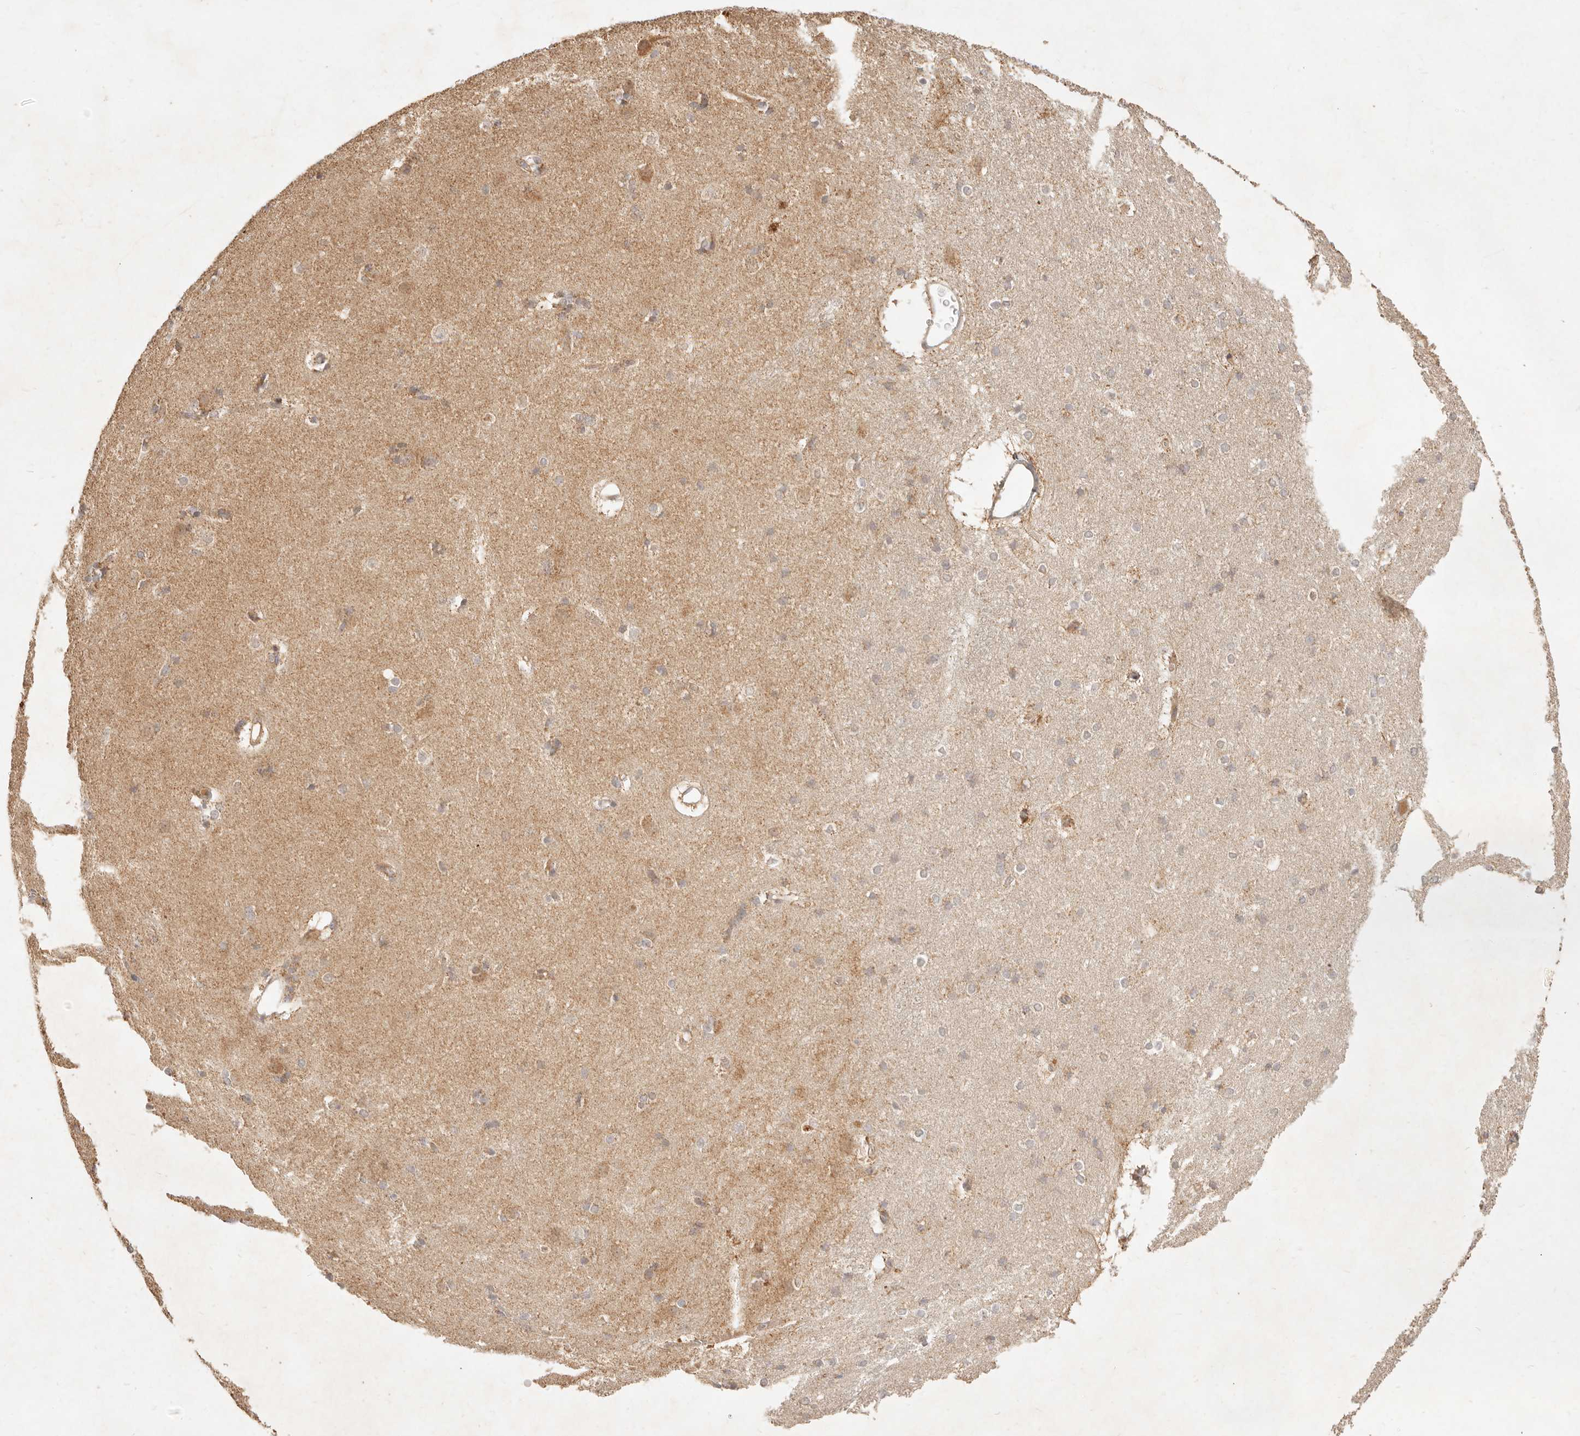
{"staining": {"intensity": "moderate", "quantity": "<25%", "location": "cytoplasmic/membranous"}, "tissue": "caudate", "cell_type": "Glial cells", "image_type": "normal", "snomed": [{"axis": "morphology", "description": "Normal tissue, NOS"}, {"axis": "topography", "description": "Lateral ventricle wall"}], "caption": "Brown immunohistochemical staining in benign caudate demonstrates moderate cytoplasmic/membranous expression in about <25% of glial cells. (Stains: DAB in brown, nuclei in blue, Microscopy: brightfield microscopy at high magnification).", "gene": "CPLANE2", "patient": {"sex": "female", "age": 19}}